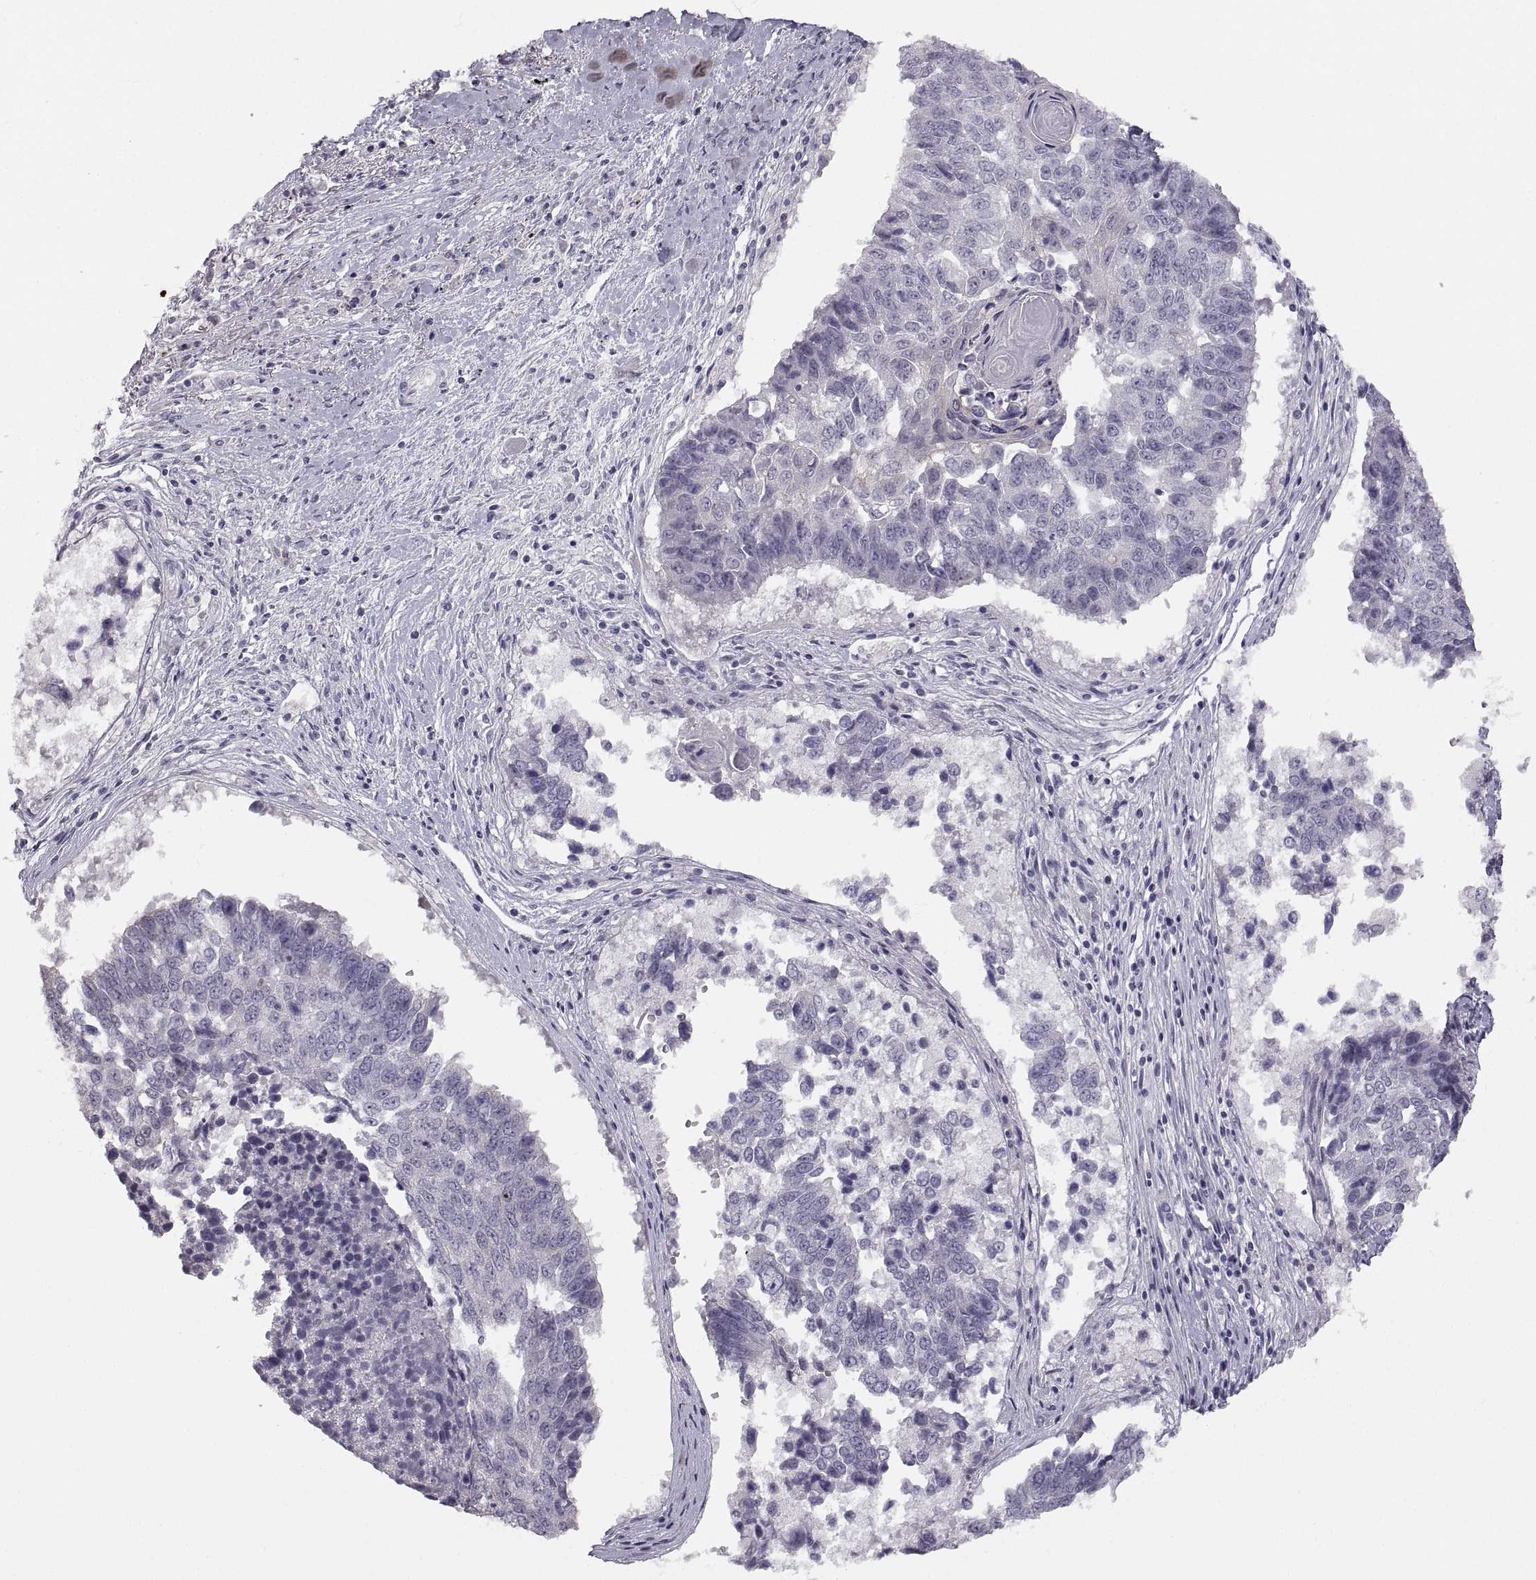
{"staining": {"intensity": "negative", "quantity": "none", "location": "none"}, "tissue": "lung cancer", "cell_type": "Tumor cells", "image_type": "cancer", "snomed": [{"axis": "morphology", "description": "Squamous cell carcinoma, NOS"}, {"axis": "topography", "description": "Lung"}], "caption": "A photomicrograph of human lung cancer is negative for staining in tumor cells.", "gene": "ZNF185", "patient": {"sex": "male", "age": 73}}